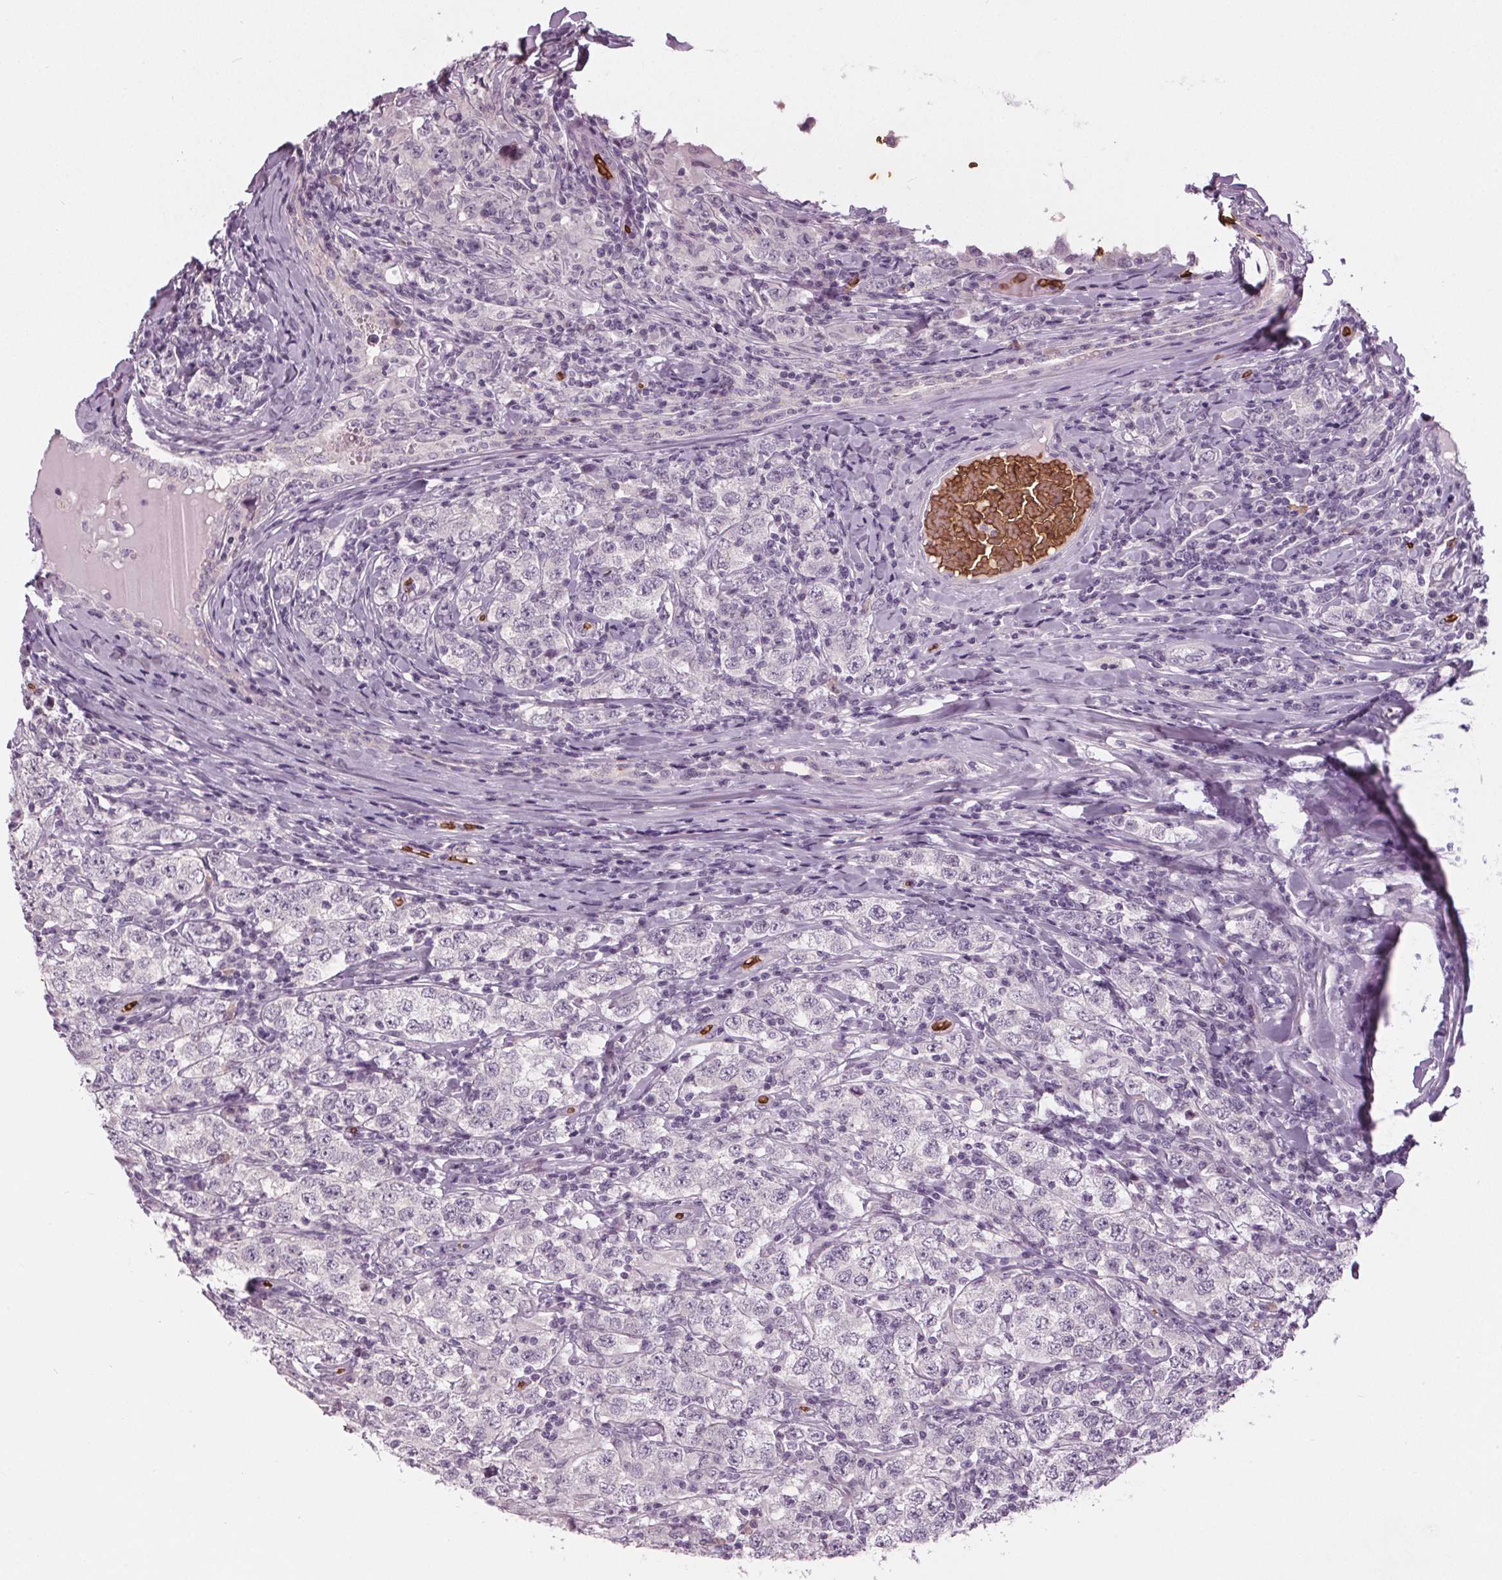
{"staining": {"intensity": "negative", "quantity": "none", "location": "none"}, "tissue": "testis cancer", "cell_type": "Tumor cells", "image_type": "cancer", "snomed": [{"axis": "morphology", "description": "Seminoma, NOS"}, {"axis": "morphology", "description": "Carcinoma, Embryonal, NOS"}, {"axis": "topography", "description": "Testis"}], "caption": "A photomicrograph of human testis embryonal carcinoma is negative for staining in tumor cells.", "gene": "SLC4A1", "patient": {"sex": "male", "age": 41}}